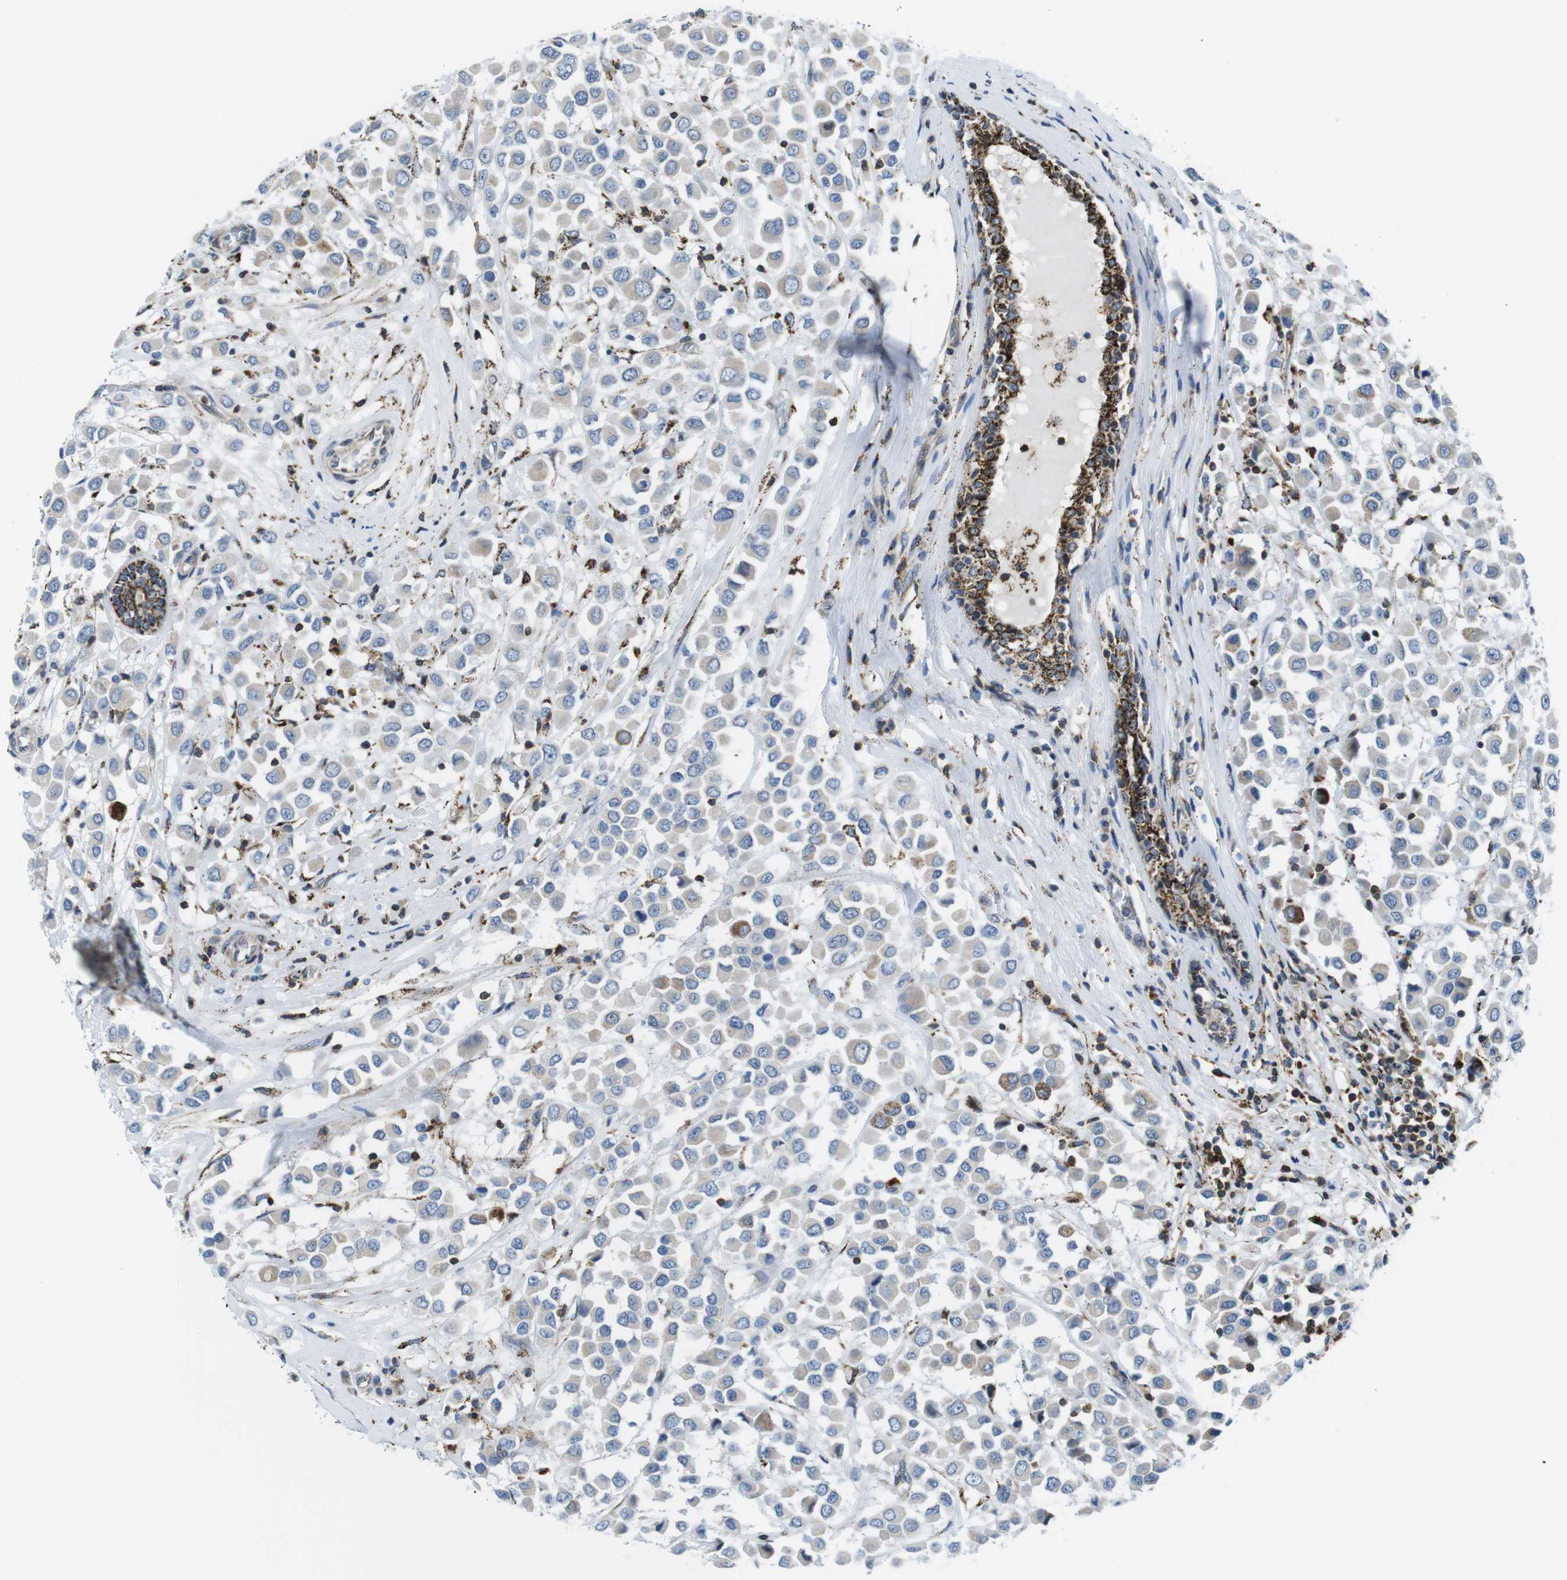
{"staining": {"intensity": "negative", "quantity": "none", "location": "none"}, "tissue": "breast cancer", "cell_type": "Tumor cells", "image_type": "cancer", "snomed": [{"axis": "morphology", "description": "Duct carcinoma"}, {"axis": "topography", "description": "Breast"}], "caption": "Image shows no significant protein staining in tumor cells of breast cancer.", "gene": "KCNE3", "patient": {"sex": "female", "age": 61}}